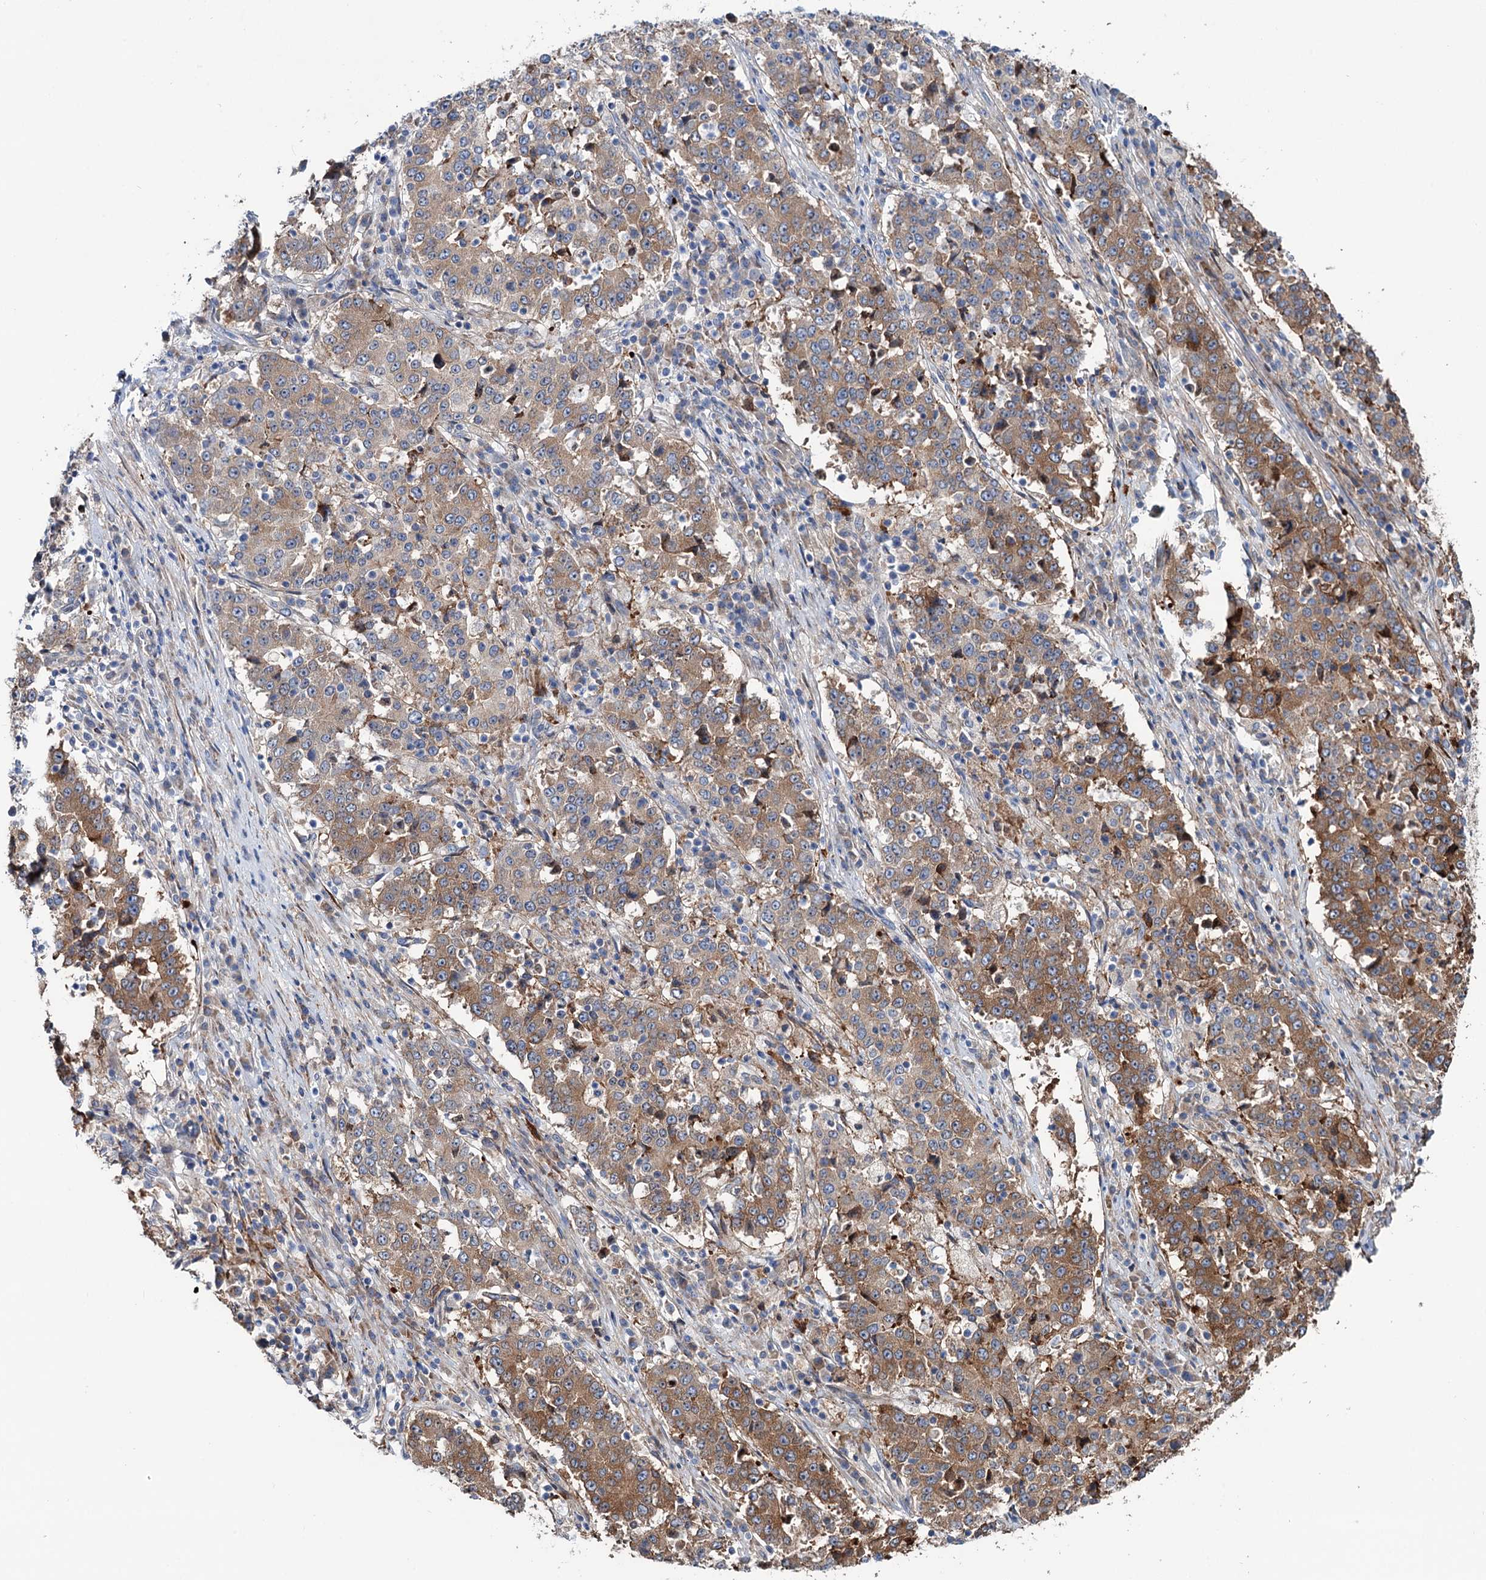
{"staining": {"intensity": "moderate", "quantity": ">75%", "location": "cytoplasmic/membranous"}, "tissue": "stomach cancer", "cell_type": "Tumor cells", "image_type": "cancer", "snomed": [{"axis": "morphology", "description": "Adenocarcinoma, NOS"}, {"axis": "topography", "description": "Stomach"}], "caption": "Immunohistochemistry (IHC) histopathology image of adenocarcinoma (stomach) stained for a protein (brown), which demonstrates medium levels of moderate cytoplasmic/membranous staining in about >75% of tumor cells.", "gene": "PTDSS2", "patient": {"sex": "male", "age": 59}}